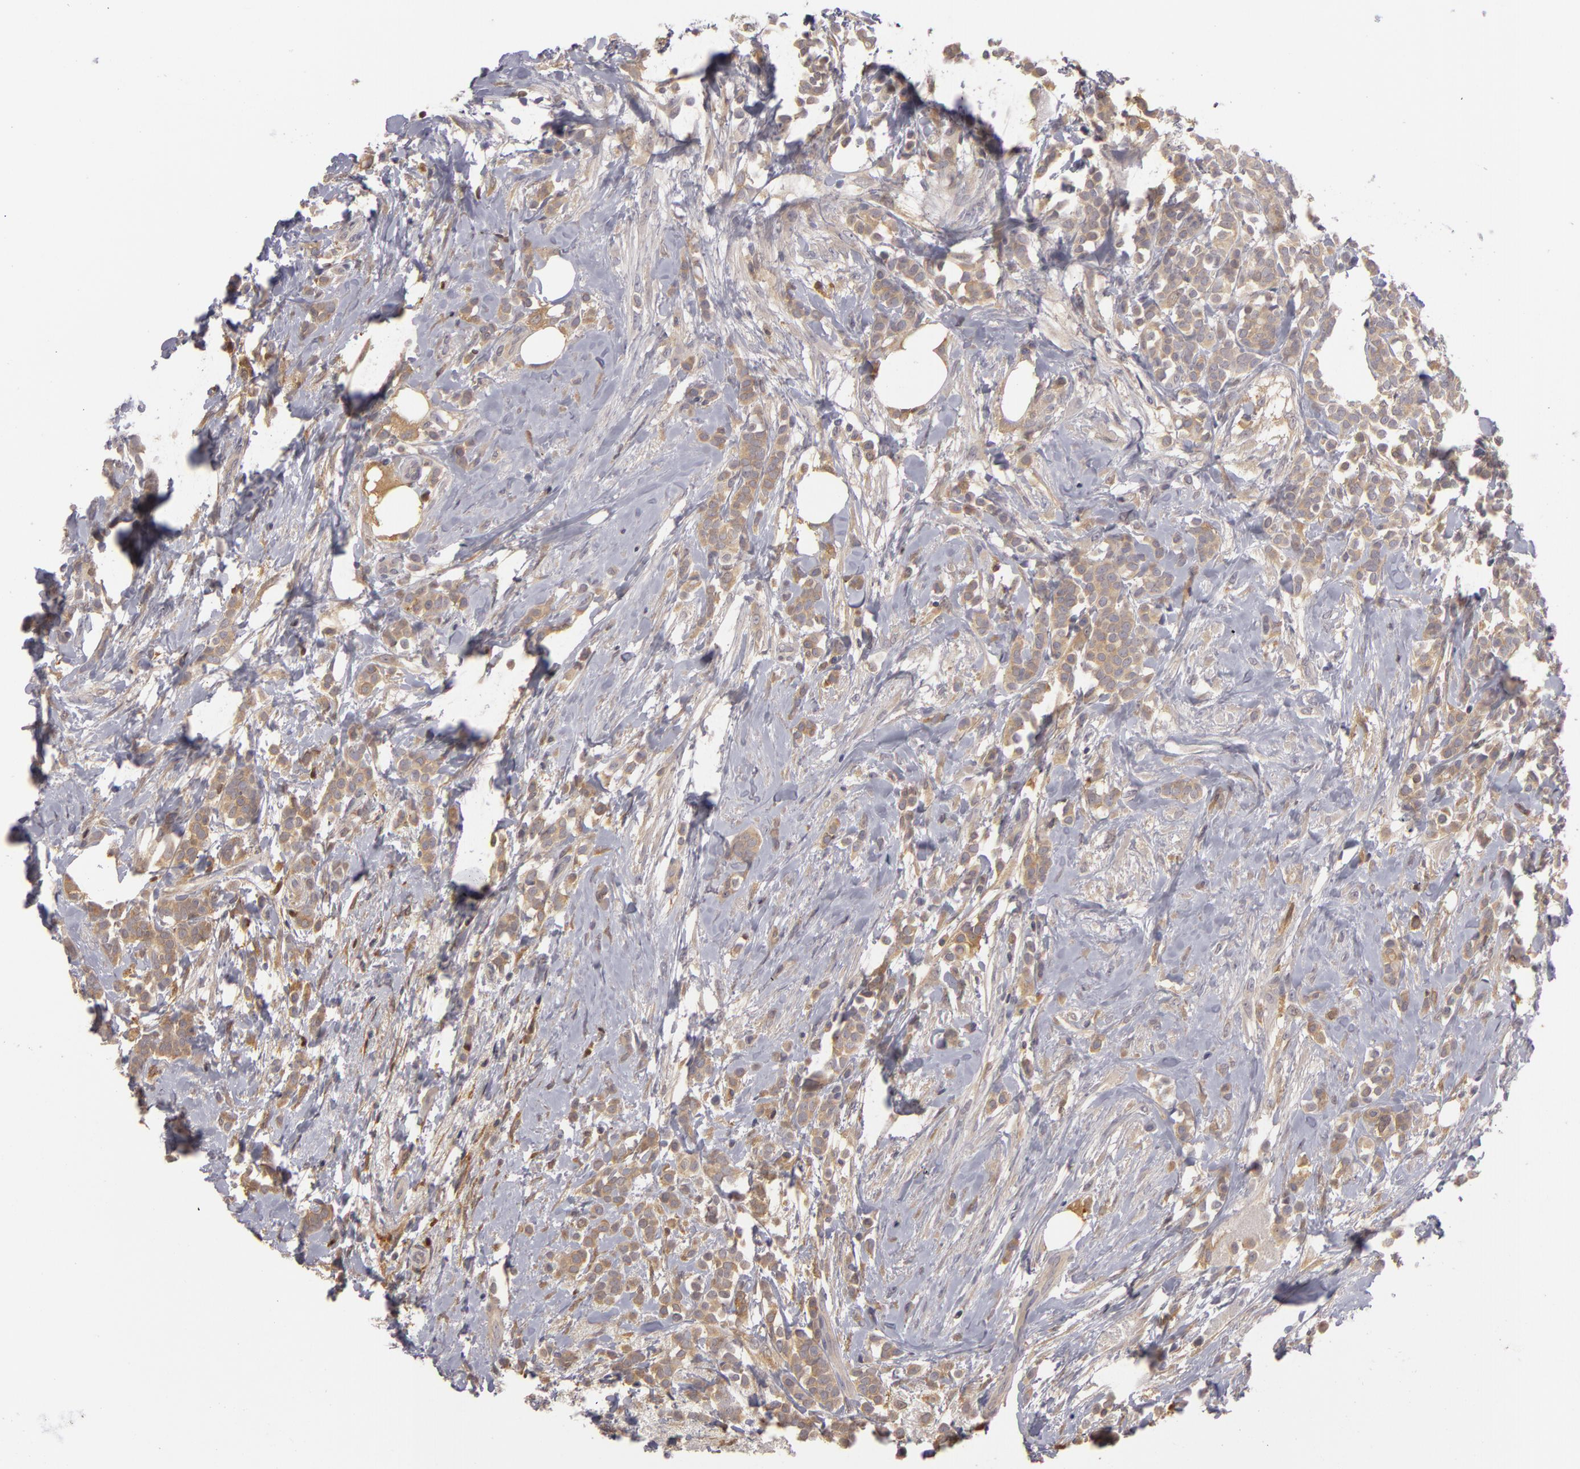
{"staining": {"intensity": "weak", "quantity": "25%-75%", "location": "cytoplasmic/membranous"}, "tissue": "breast cancer", "cell_type": "Tumor cells", "image_type": "cancer", "snomed": [{"axis": "morphology", "description": "Lobular carcinoma"}, {"axis": "topography", "description": "Breast"}], "caption": "A histopathology image of breast cancer stained for a protein reveals weak cytoplasmic/membranous brown staining in tumor cells.", "gene": "GNPDA1", "patient": {"sex": "female", "age": 56}}